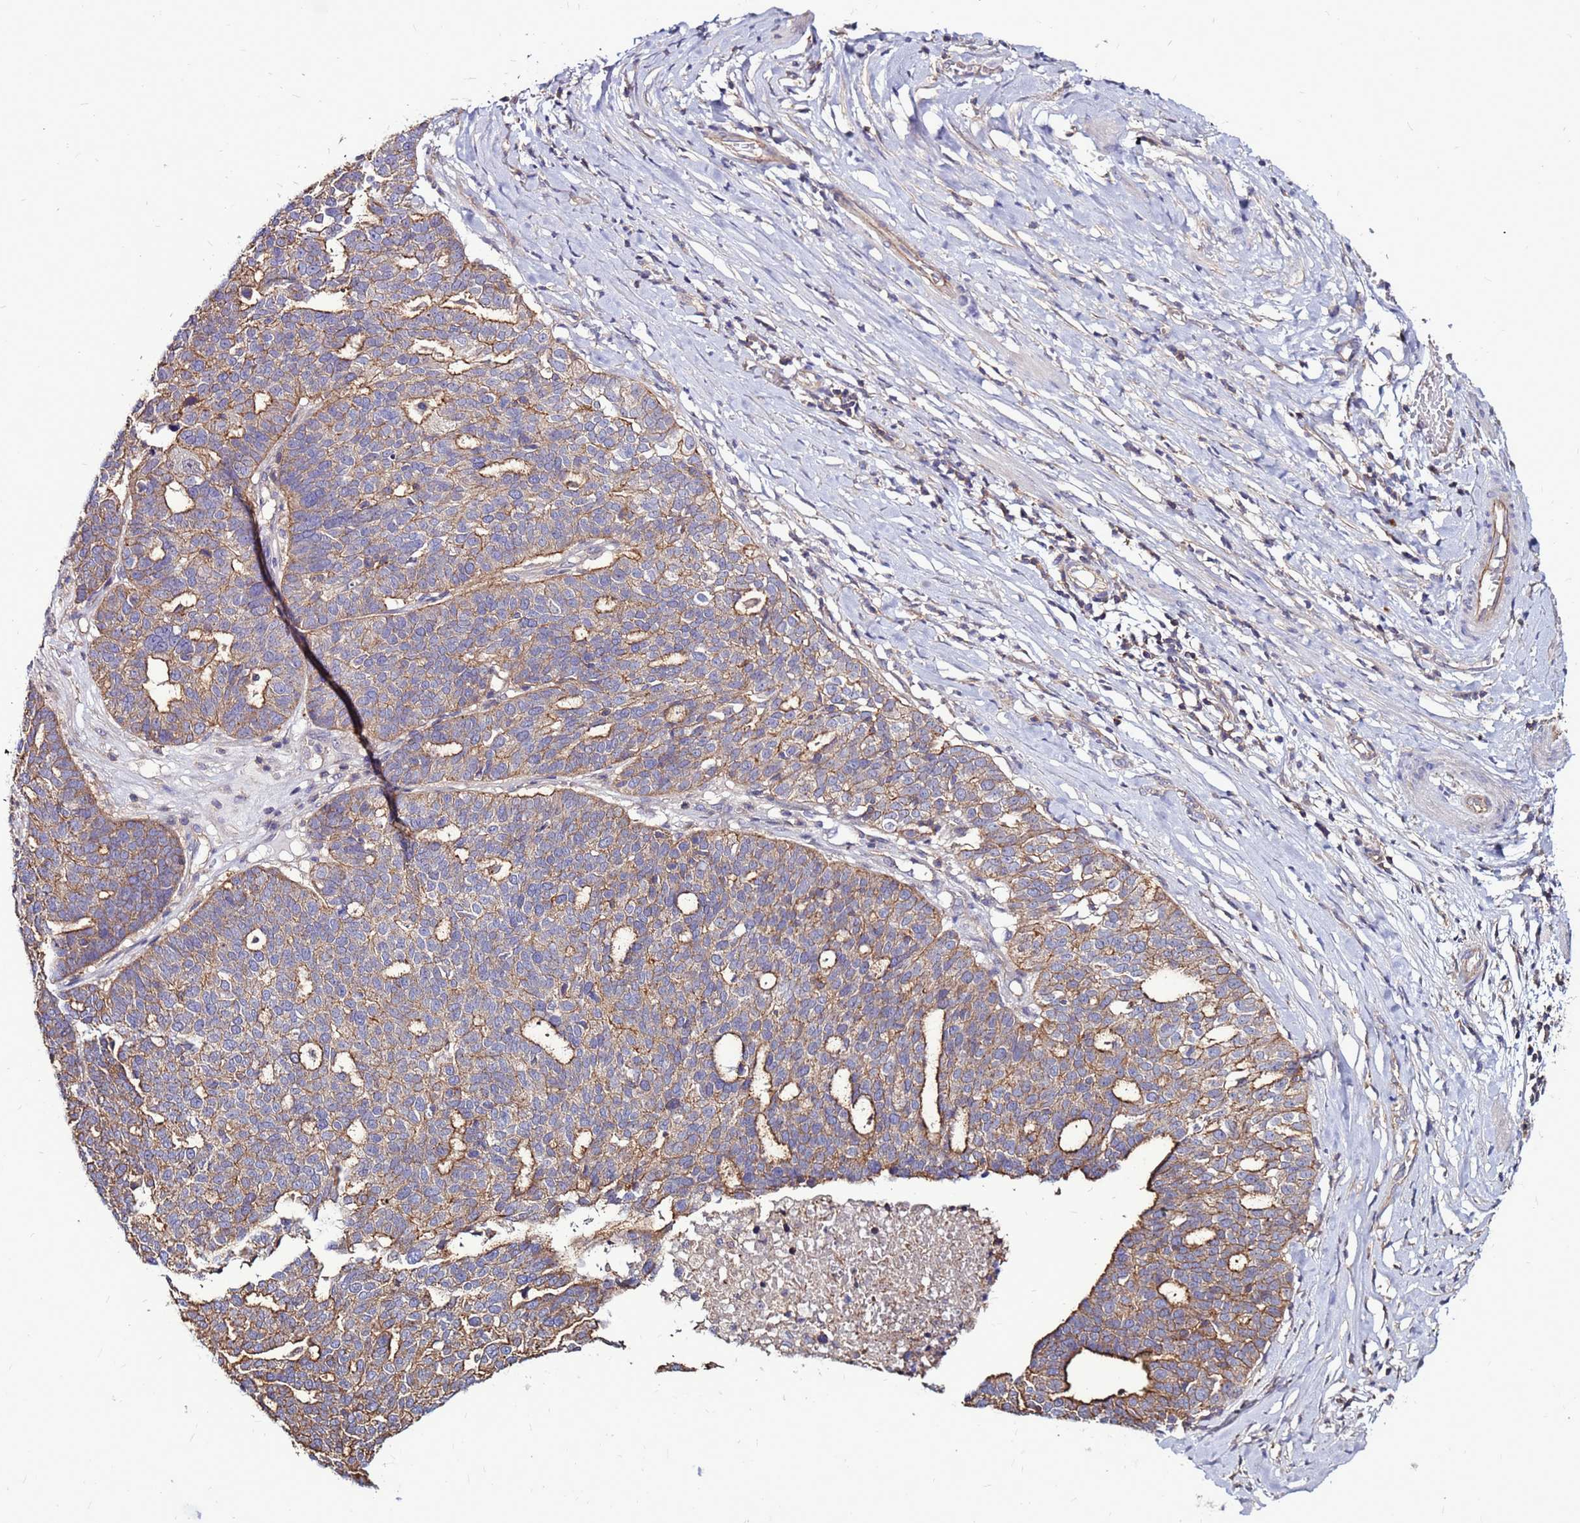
{"staining": {"intensity": "moderate", "quantity": "25%-75%", "location": "cytoplasmic/membranous"}, "tissue": "ovarian cancer", "cell_type": "Tumor cells", "image_type": "cancer", "snomed": [{"axis": "morphology", "description": "Cystadenocarcinoma, serous, NOS"}, {"axis": "topography", "description": "Ovary"}], "caption": "IHC of human ovarian serous cystadenocarcinoma shows medium levels of moderate cytoplasmic/membranous positivity in approximately 25%-75% of tumor cells. (Brightfield microscopy of DAB IHC at high magnification).", "gene": "NRN1L", "patient": {"sex": "female", "age": 59}}